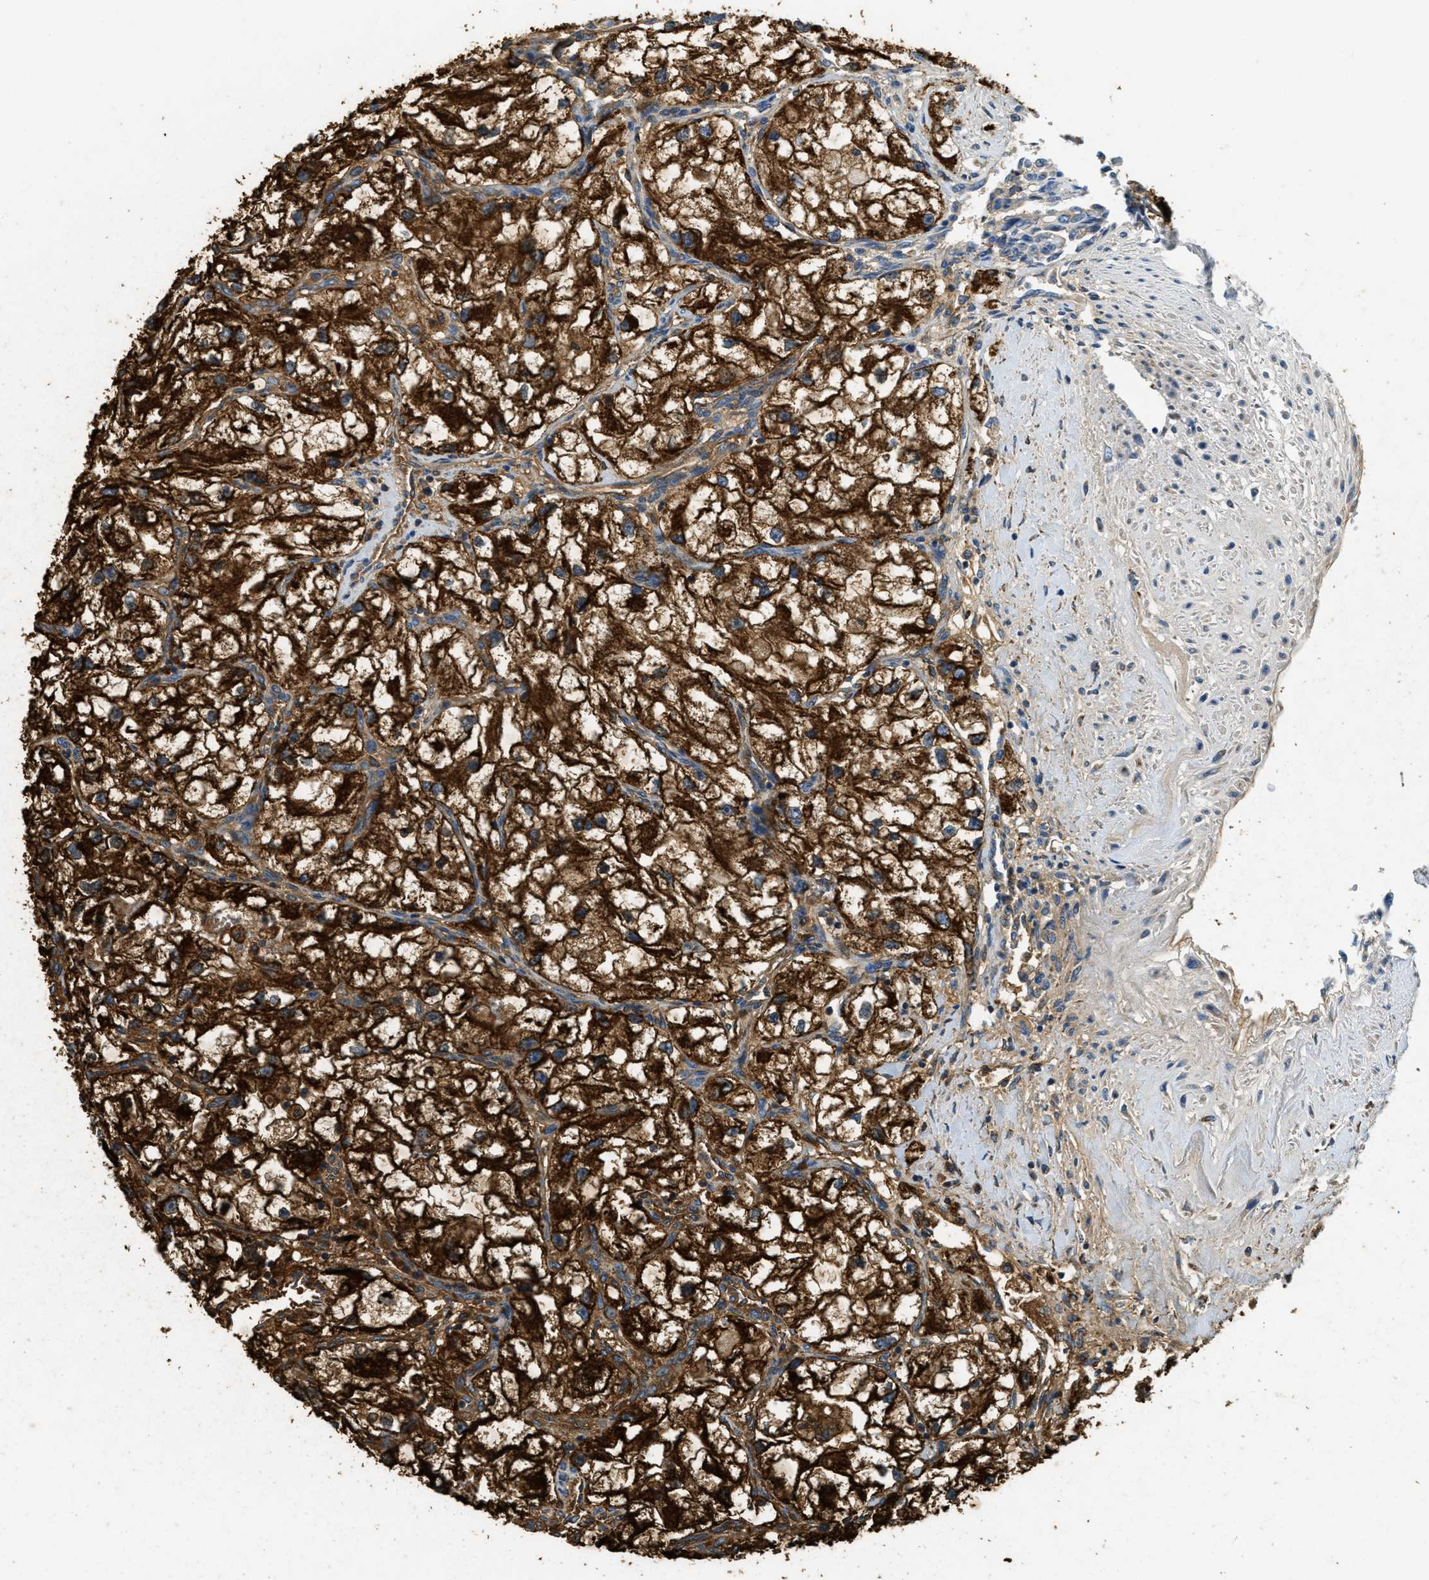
{"staining": {"intensity": "strong", "quantity": ">75%", "location": "cytoplasmic/membranous"}, "tissue": "renal cancer", "cell_type": "Tumor cells", "image_type": "cancer", "snomed": [{"axis": "morphology", "description": "Adenocarcinoma, NOS"}, {"axis": "topography", "description": "Kidney"}], "caption": "Immunohistochemical staining of human renal adenocarcinoma shows strong cytoplasmic/membranous protein staining in approximately >75% of tumor cells. (brown staining indicates protein expression, while blue staining denotes nuclei).", "gene": "HLCS", "patient": {"sex": "female", "age": 70}}